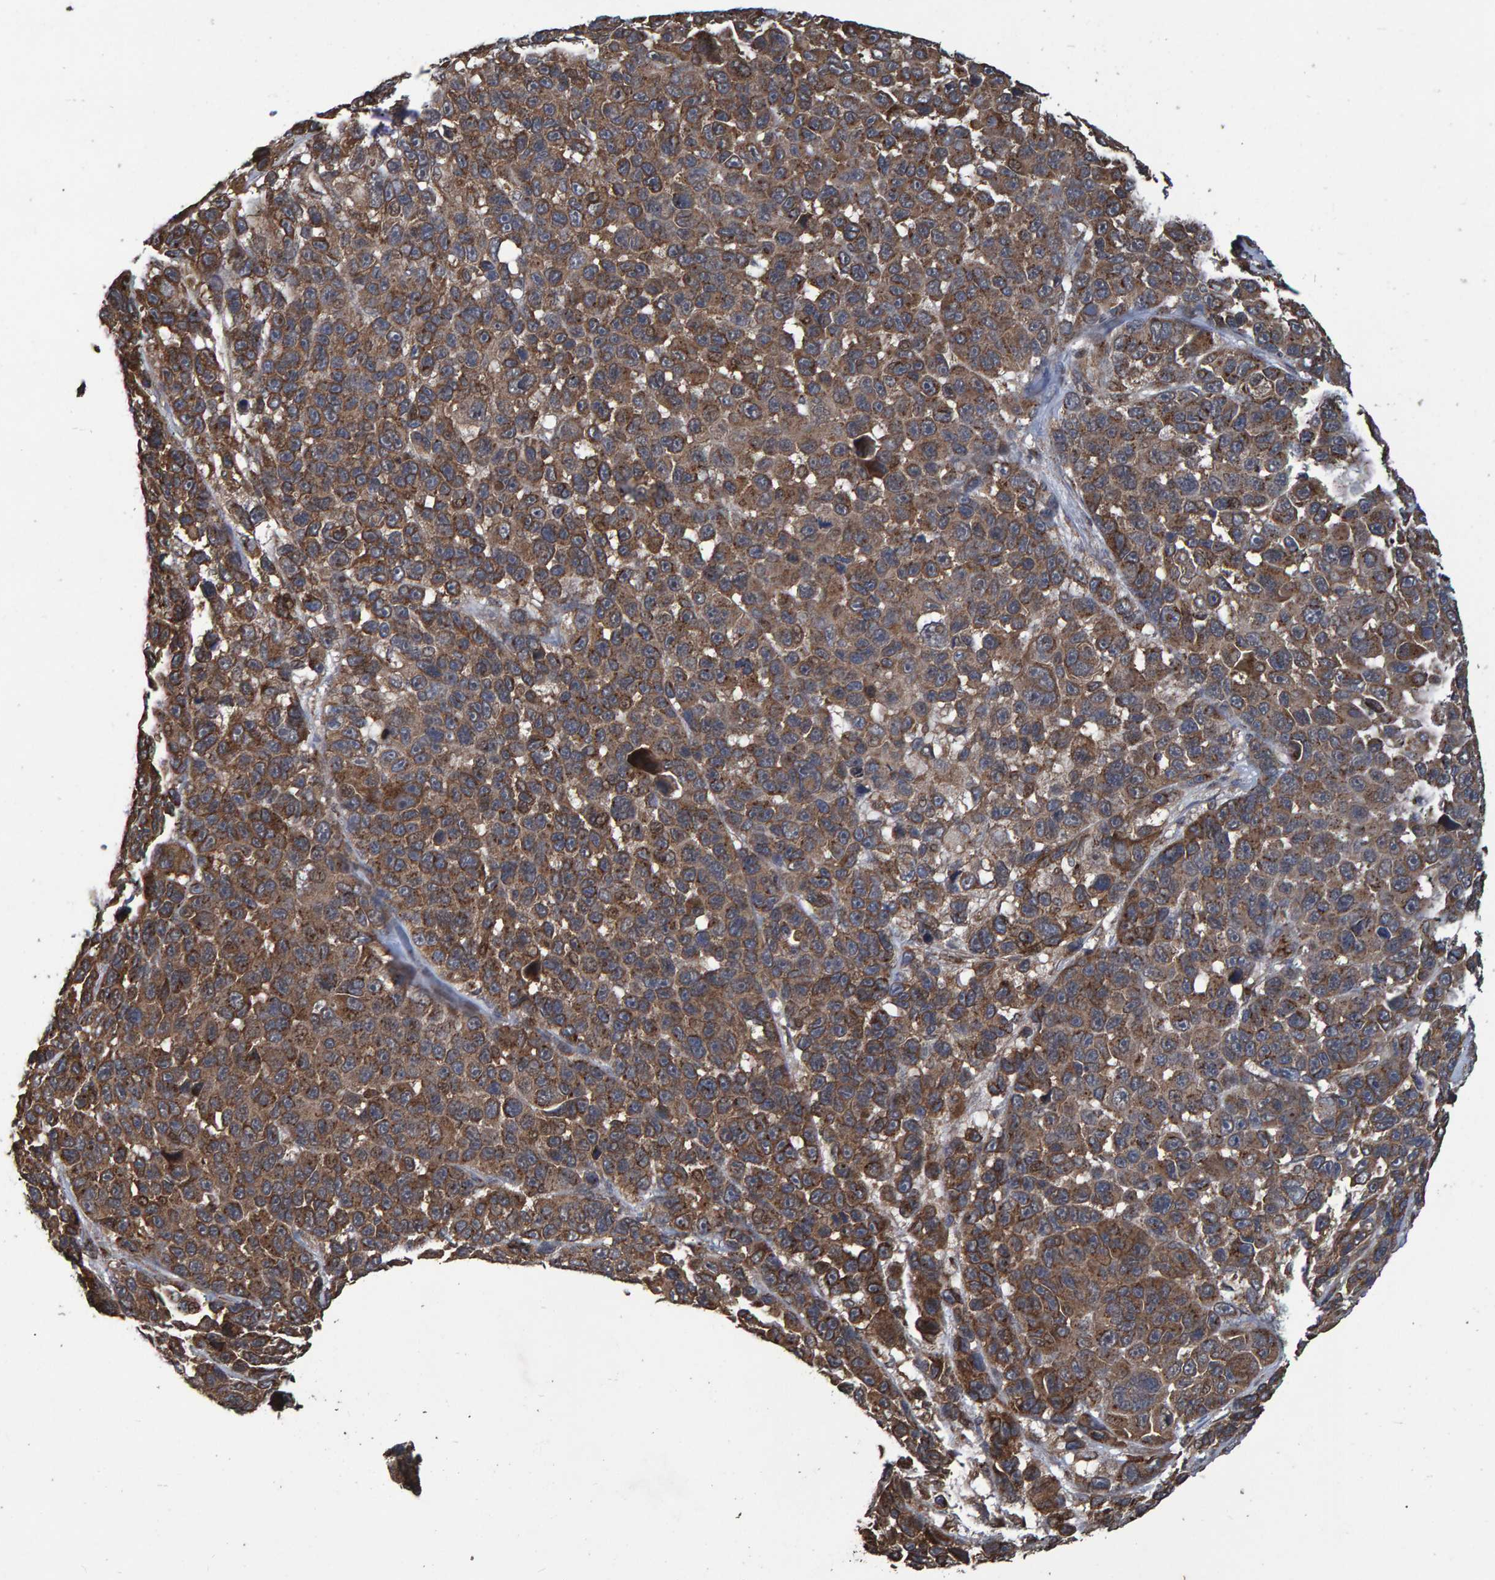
{"staining": {"intensity": "moderate", "quantity": ">75%", "location": "cytoplasmic/membranous"}, "tissue": "melanoma", "cell_type": "Tumor cells", "image_type": "cancer", "snomed": [{"axis": "morphology", "description": "Malignant melanoma, NOS"}, {"axis": "topography", "description": "Skin"}], "caption": "Malignant melanoma tissue reveals moderate cytoplasmic/membranous staining in about >75% of tumor cells, visualized by immunohistochemistry. (DAB (3,3'-diaminobenzidine) IHC with brightfield microscopy, high magnification).", "gene": "TRIM68", "patient": {"sex": "male", "age": 53}}